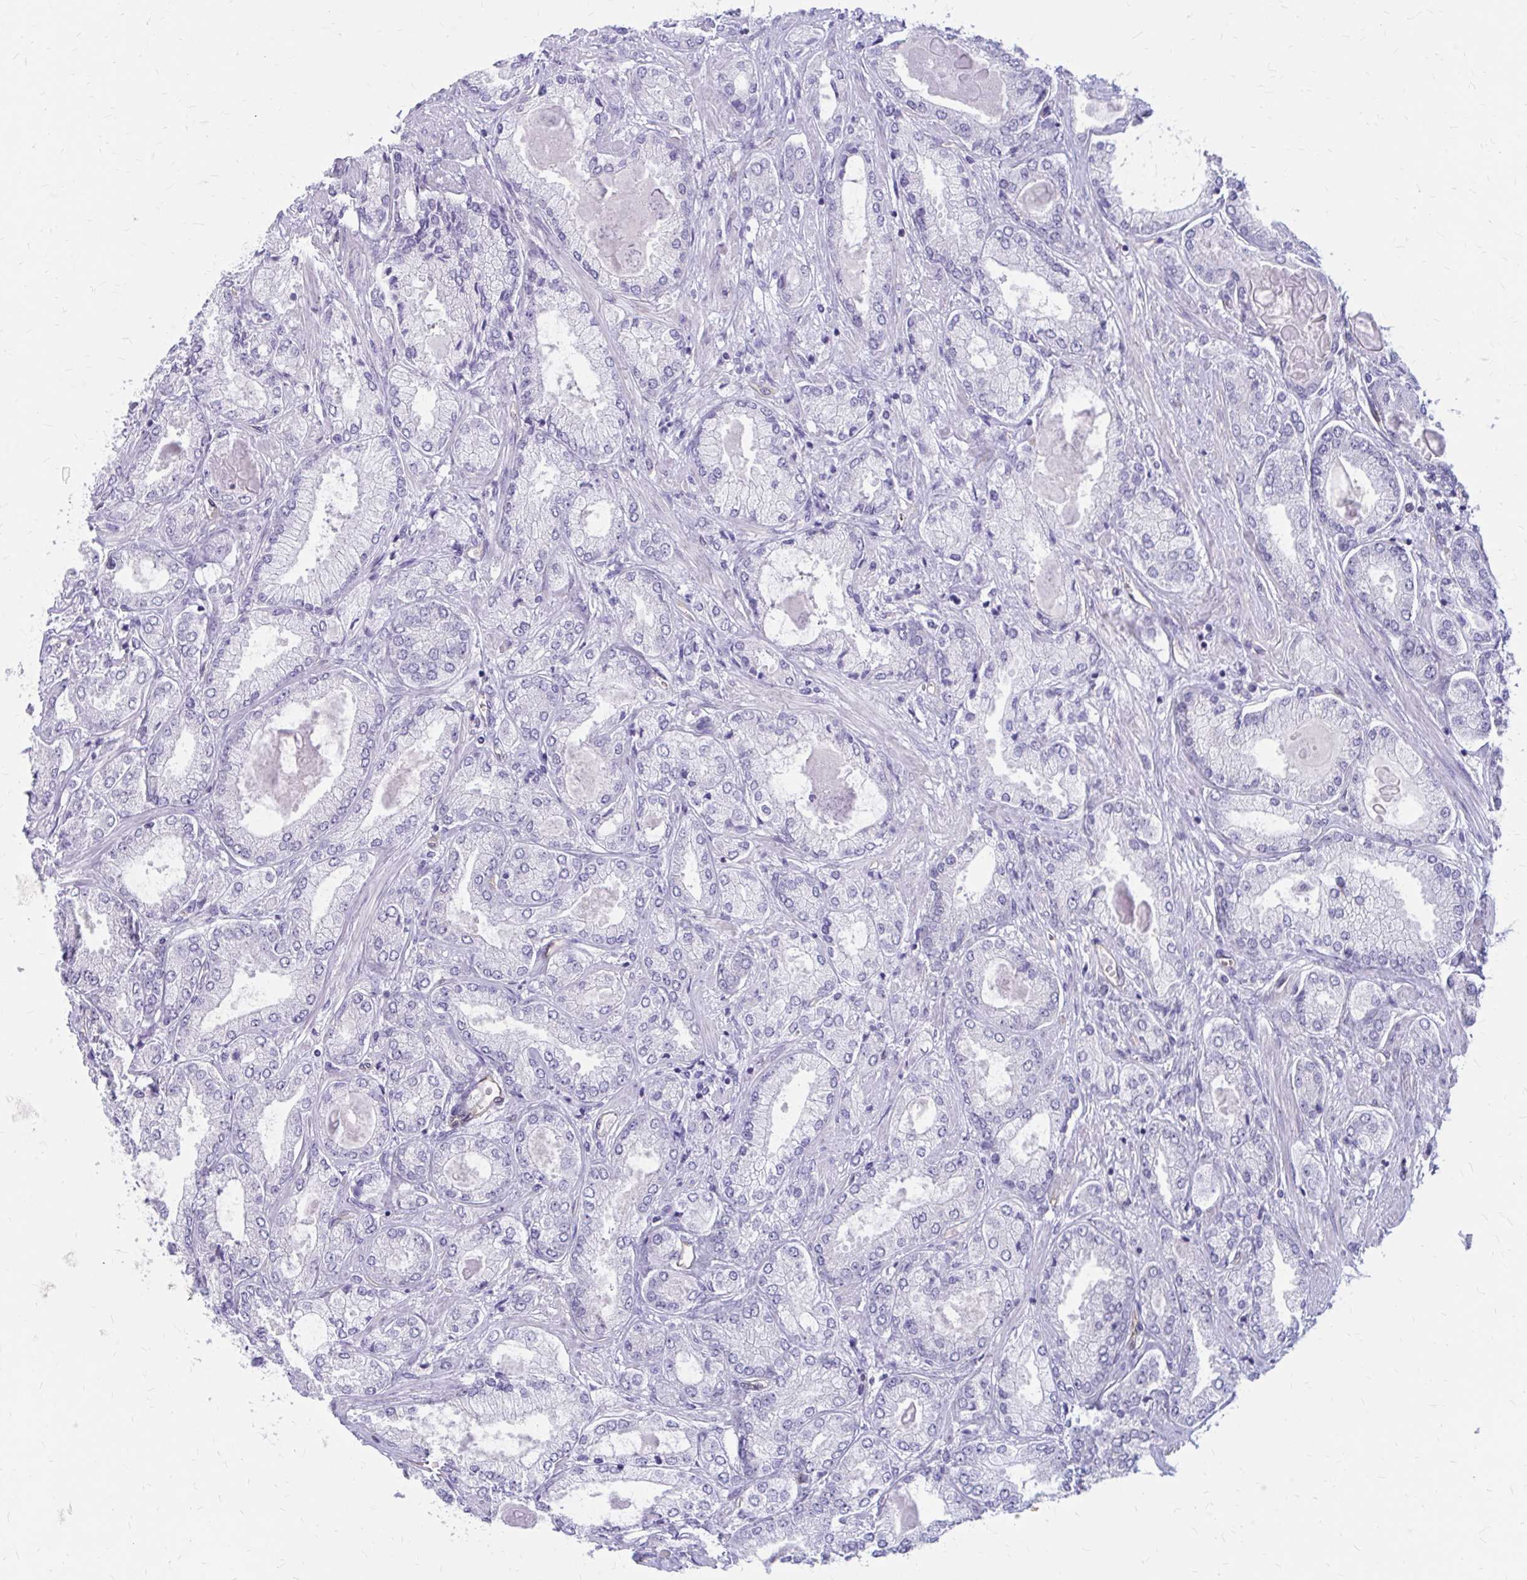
{"staining": {"intensity": "negative", "quantity": "none", "location": "none"}, "tissue": "prostate cancer", "cell_type": "Tumor cells", "image_type": "cancer", "snomed": [{"axis": "morphology", "description": "Adenocarcinoma, High grade"}, {"axis": "topography", "description": "Prostate"}], "caption": "High power microscopy histopathology image of an immunohistochemistry (IHC) micrograph of prostate cancer, revealing no significant expression in tumor cells. (Immunohistochemistry (ihc), brightfield microscopy, high magnification).", "gene": "CLIC2", "patient": {"sex": "male", "age": 68}}